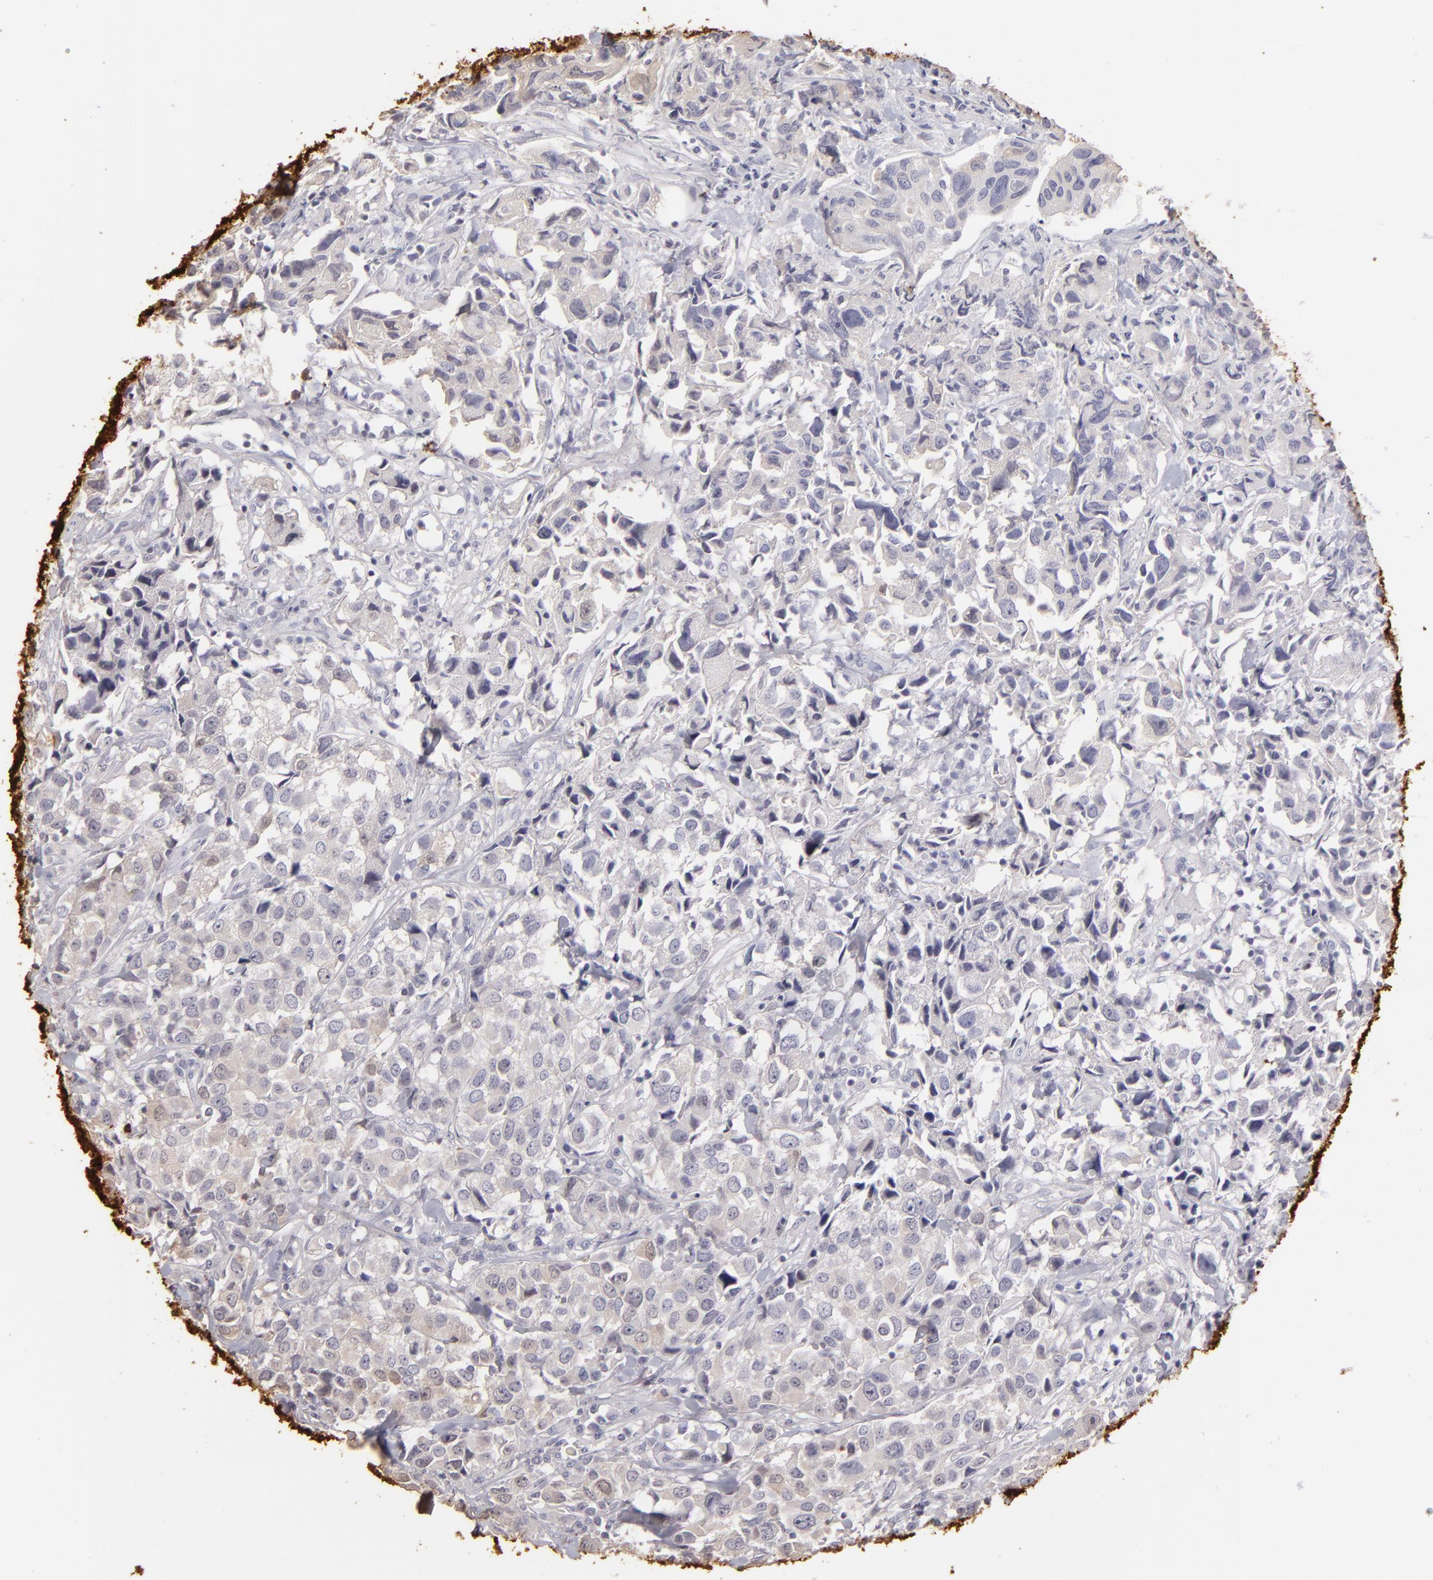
{"staining": {"intensity": "weak", "quantity": "25%-75%", "location": "cytoplasmic/membranous"}, "tissue": "urothelial cancer", "cell_type": "Tumor cells", "image_type": "cancer", "snomed": [{"axis": "morphology", "description": "Urothelial carcinoma, High grade"}, {"axis": "topography", "description": "Urinary bladder"}], "caption": "DAB (3,3'-diaminobenzidine) immunohistochemical staining of human high-grade urothelial carcinoma demonstrates weak cytoplasmic/membranous protein expression in approximately 25%-75% of tumor cells. (IHC, brightfield microscopy, high magnification).", "gene": "S100A2", "patient": {"sex": "female", "age": 75}}